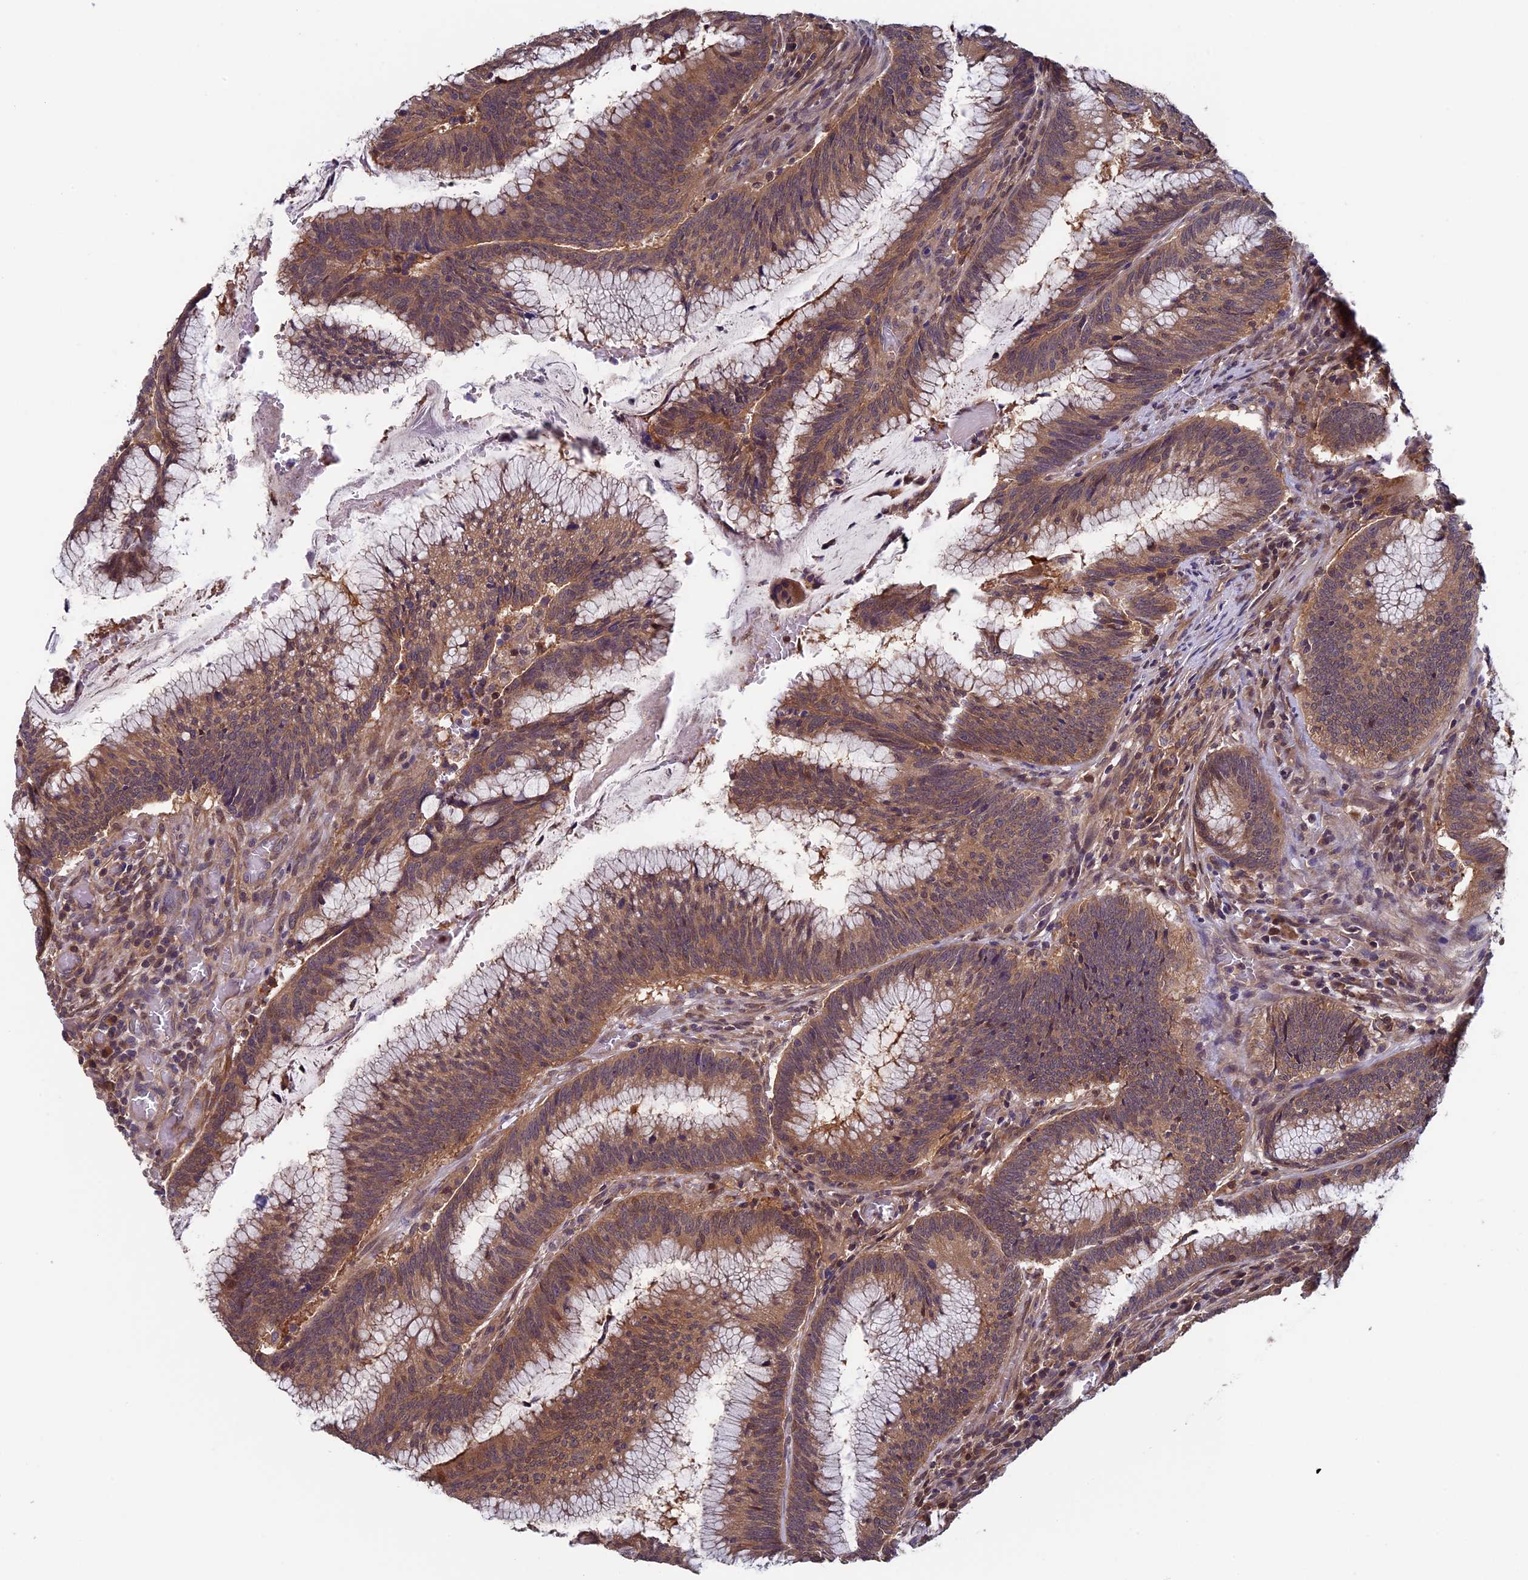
{"staining": {"intensity": "moderate", "quantity": ">75%", "location": "cytoplasmic/membranous"}, "tissue": "colorectal cancer", "cell_type": "Tumor cells", "image_type": "cancer", "snomed": [{"axis": "morphology", "description": "Adenocarcinoma, NOS"}, {"axis": "topography", "description": "Rectum"}], "caption": "The image demonstrates a brown stain indicating the presence of a protein in the cytoplasmic/membranous of tumor cells in colorectal adenocarcinoma.", "gene": "LCMT1", "patient": {"sex": "female", "age": 77}}